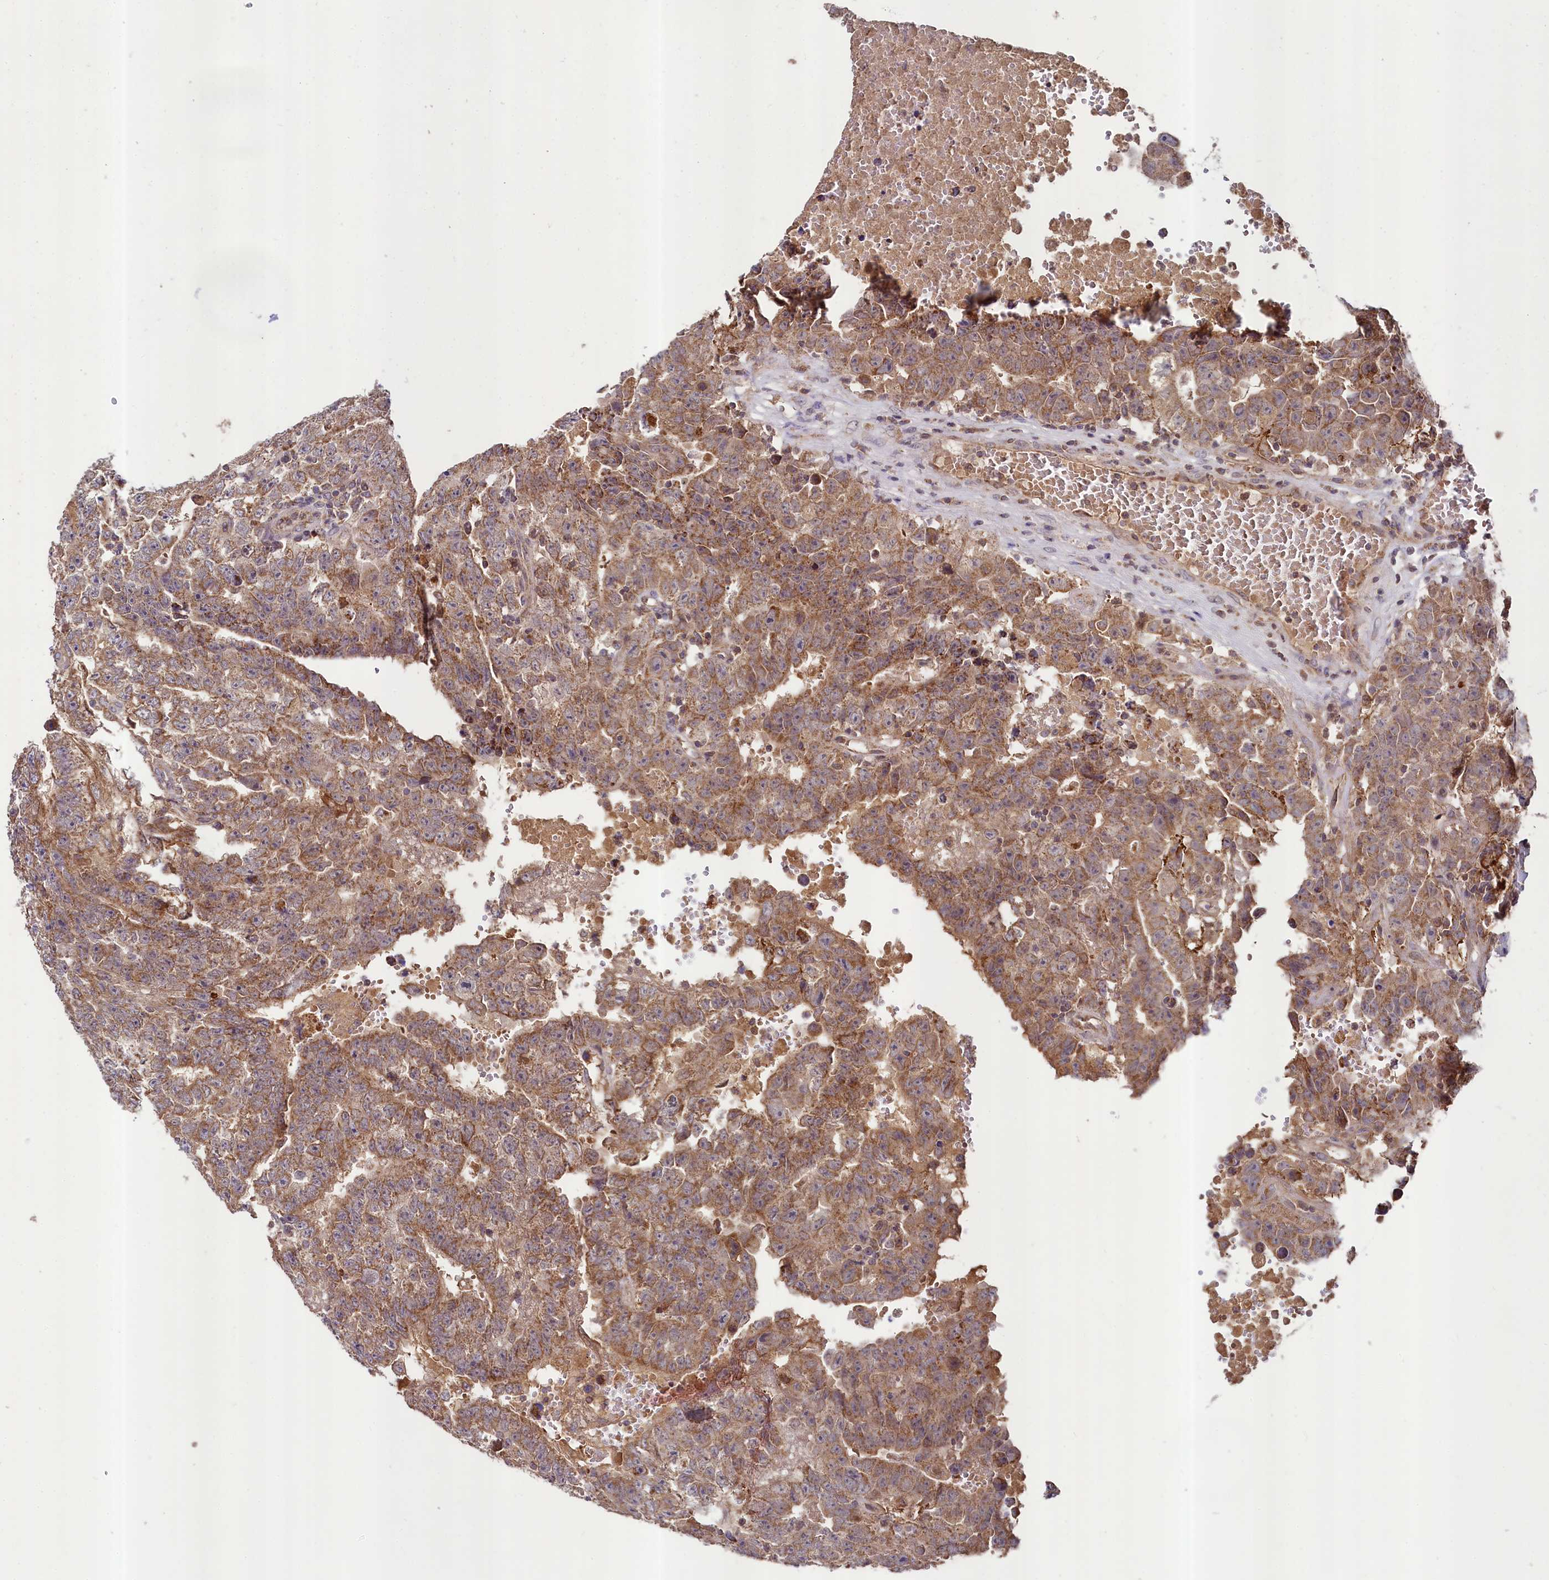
{"staining": {"intensity": "moderate", "quantity": ">75%", "location": "cytoplasmic/membranous"}, "tissue": "testis cancer", "cell_type": "Tumor cells", "image_type": "cancer", "snomed": [{"axis": "morphology", "description": "Carcinoma, Embryonal, NOS"}, {"axis": "topography", "description": "Testis"}], "caption": "Moderate cytoplasmic/membranous positivity for a protein is identified in approximately >75% of tumor cells of testis cancer using immunohistochemistry (IHC).", "gene": "METTL4", "patient": {"sex": "male", "age": 25}}